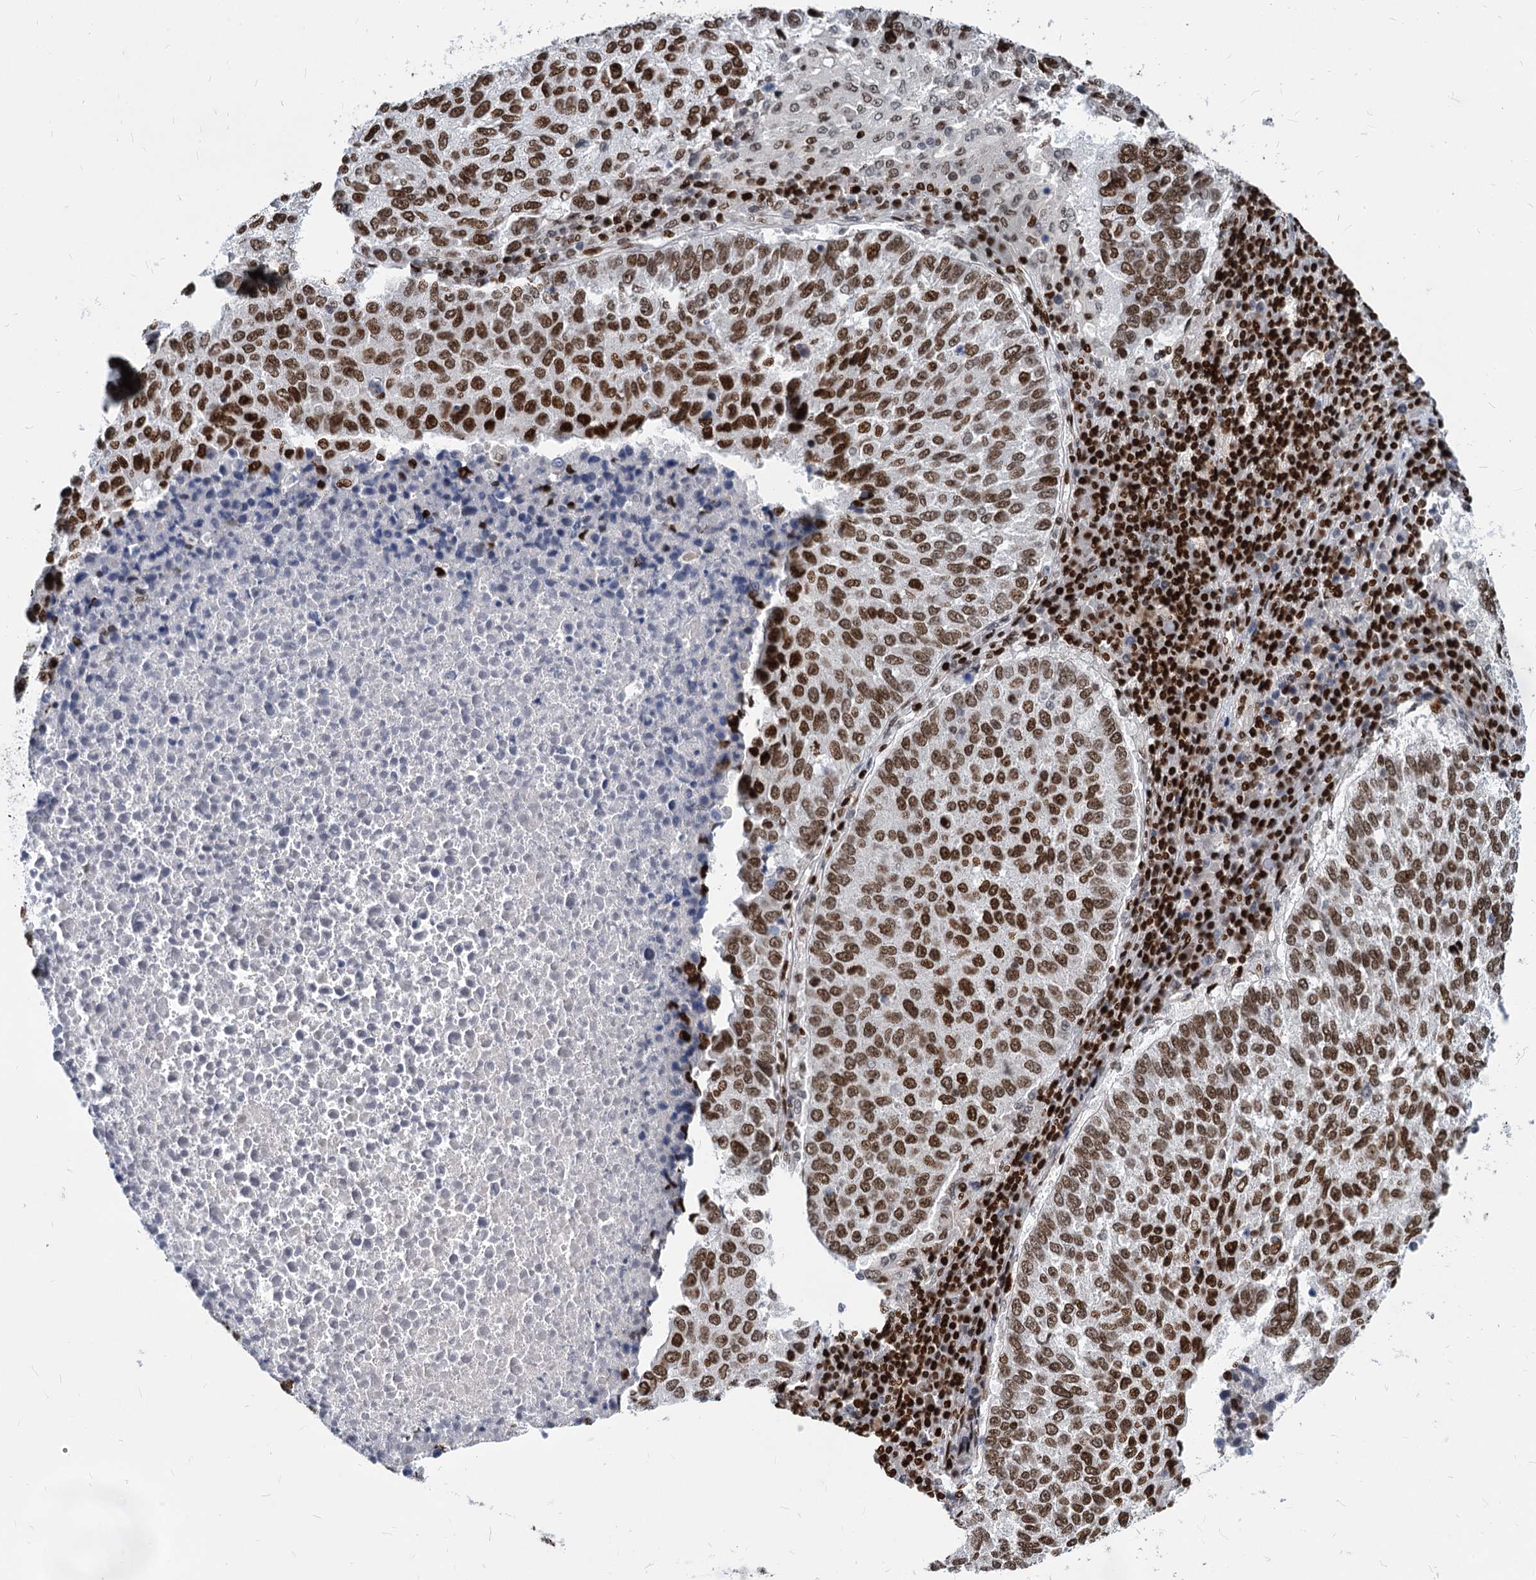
{"staining": {"intensity": "strong", "quantity": ">75%", "location": "nuclear"}, "tissue": "lung cancer", "cell_type": "Tumor cells", "image_type": "cancer", "snomed": [{"axis": "morphology", "description": "Squamous cell carcinoma, NOS"}, {"axis": "topography", "description": "Lung"}], "caption": "Immunohistochemical staining of lung cancer (squamous cell carcinoma) exhibits strong nuclear protein staining in approximately >75% of tumor cells.", "gene": "MECP2", "patient": {"sex": "male", "age": 73}}